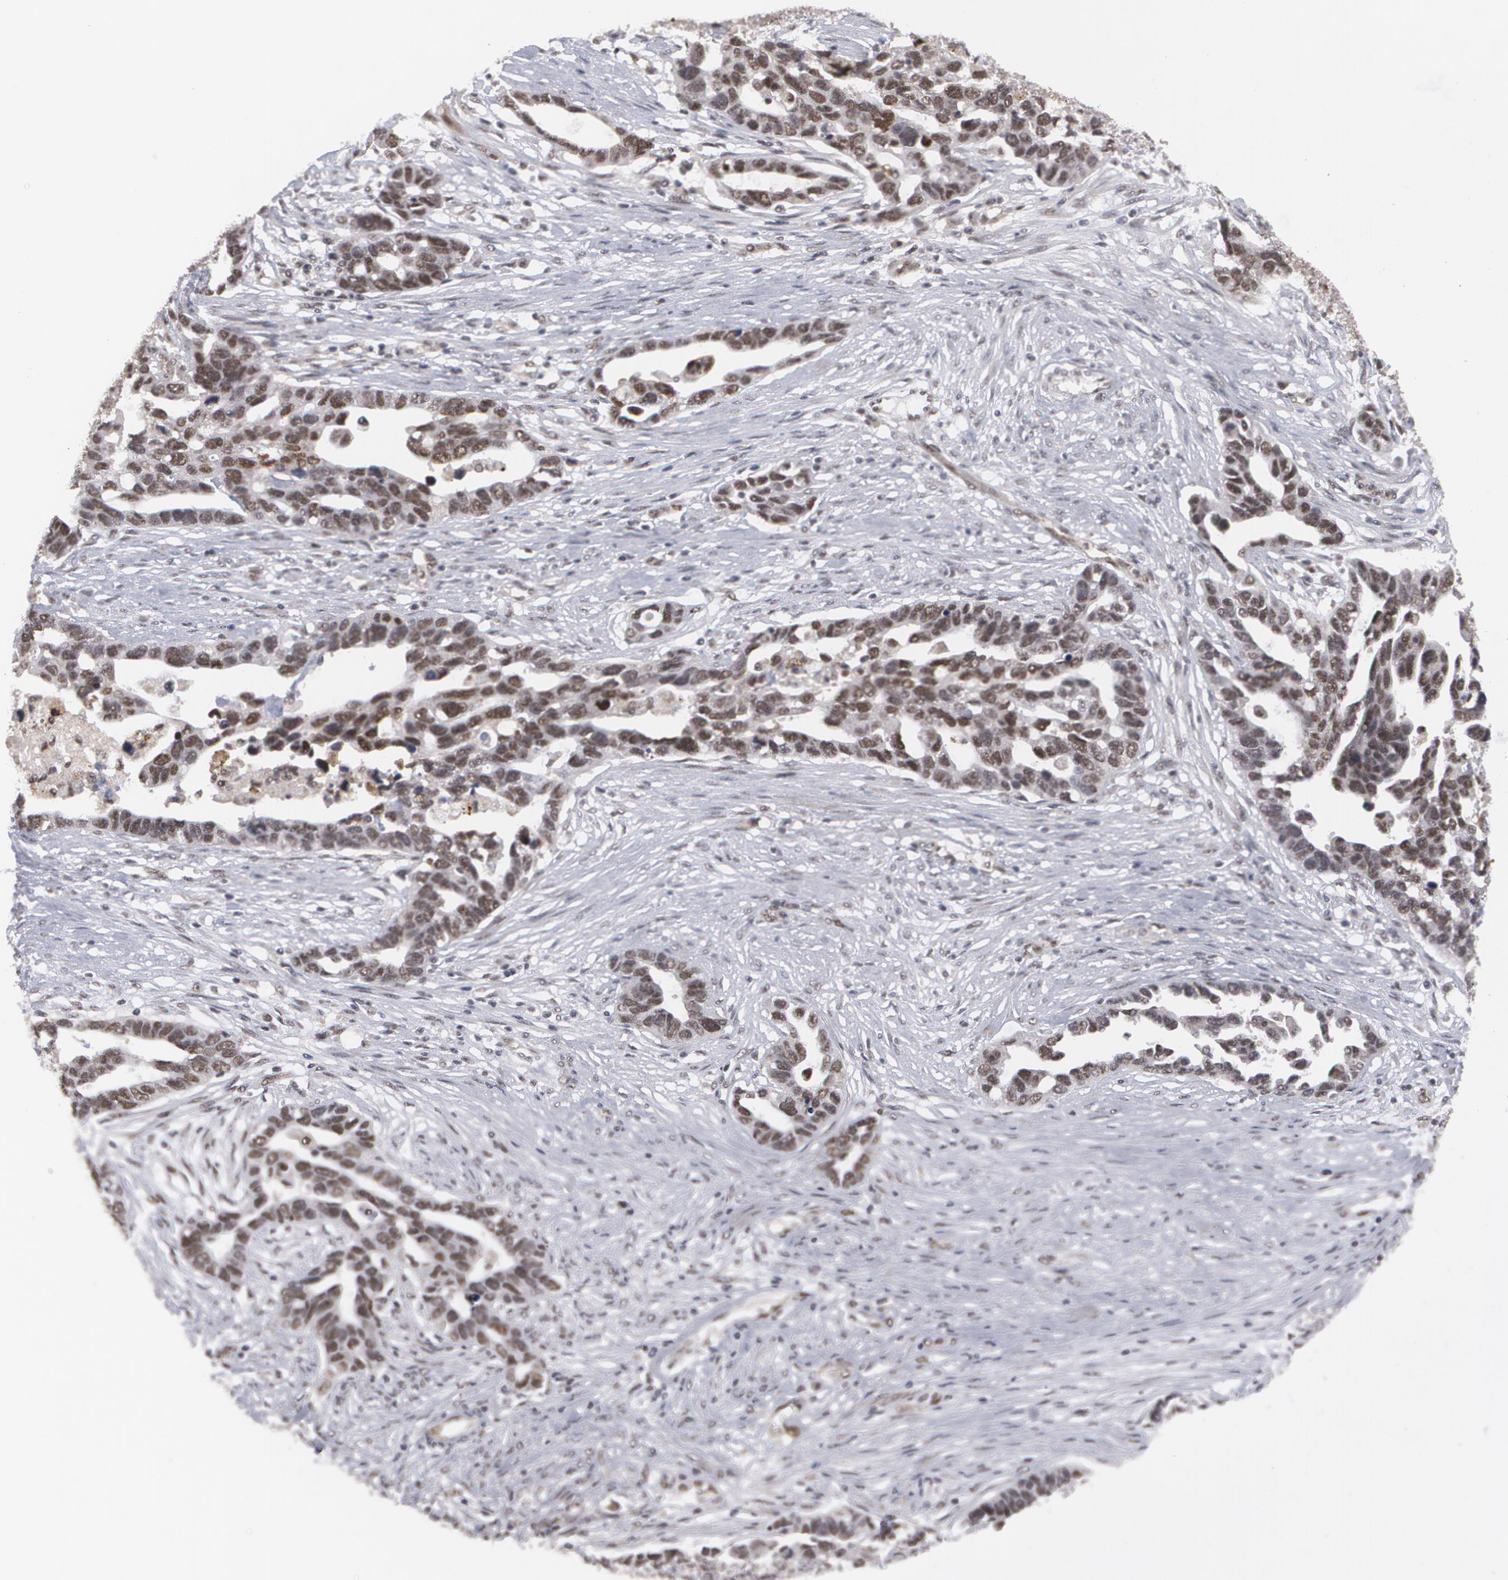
{"staining": {"intensity": "moderate", "quantity": ">75%", "location": "nuclear"}, "tissue": "ovarian cancer", "cell_type": "Tumor cells", "image_type": "cancer", "snomed": [{"axis": "morphology", "description": "Cystadenocarcinoma, serous, NOS"}, {"axis": "topography", "description": "Ovary"}], "caption": "This is an image of immunohistochemistry (IHC) staining of ovarian cancer (serous cystadenocarcinoma), which shows moderate staining in the nuclear of tumor cells.", "gene": "INTS6", "patient": {"sex": "female", "age": 54}}